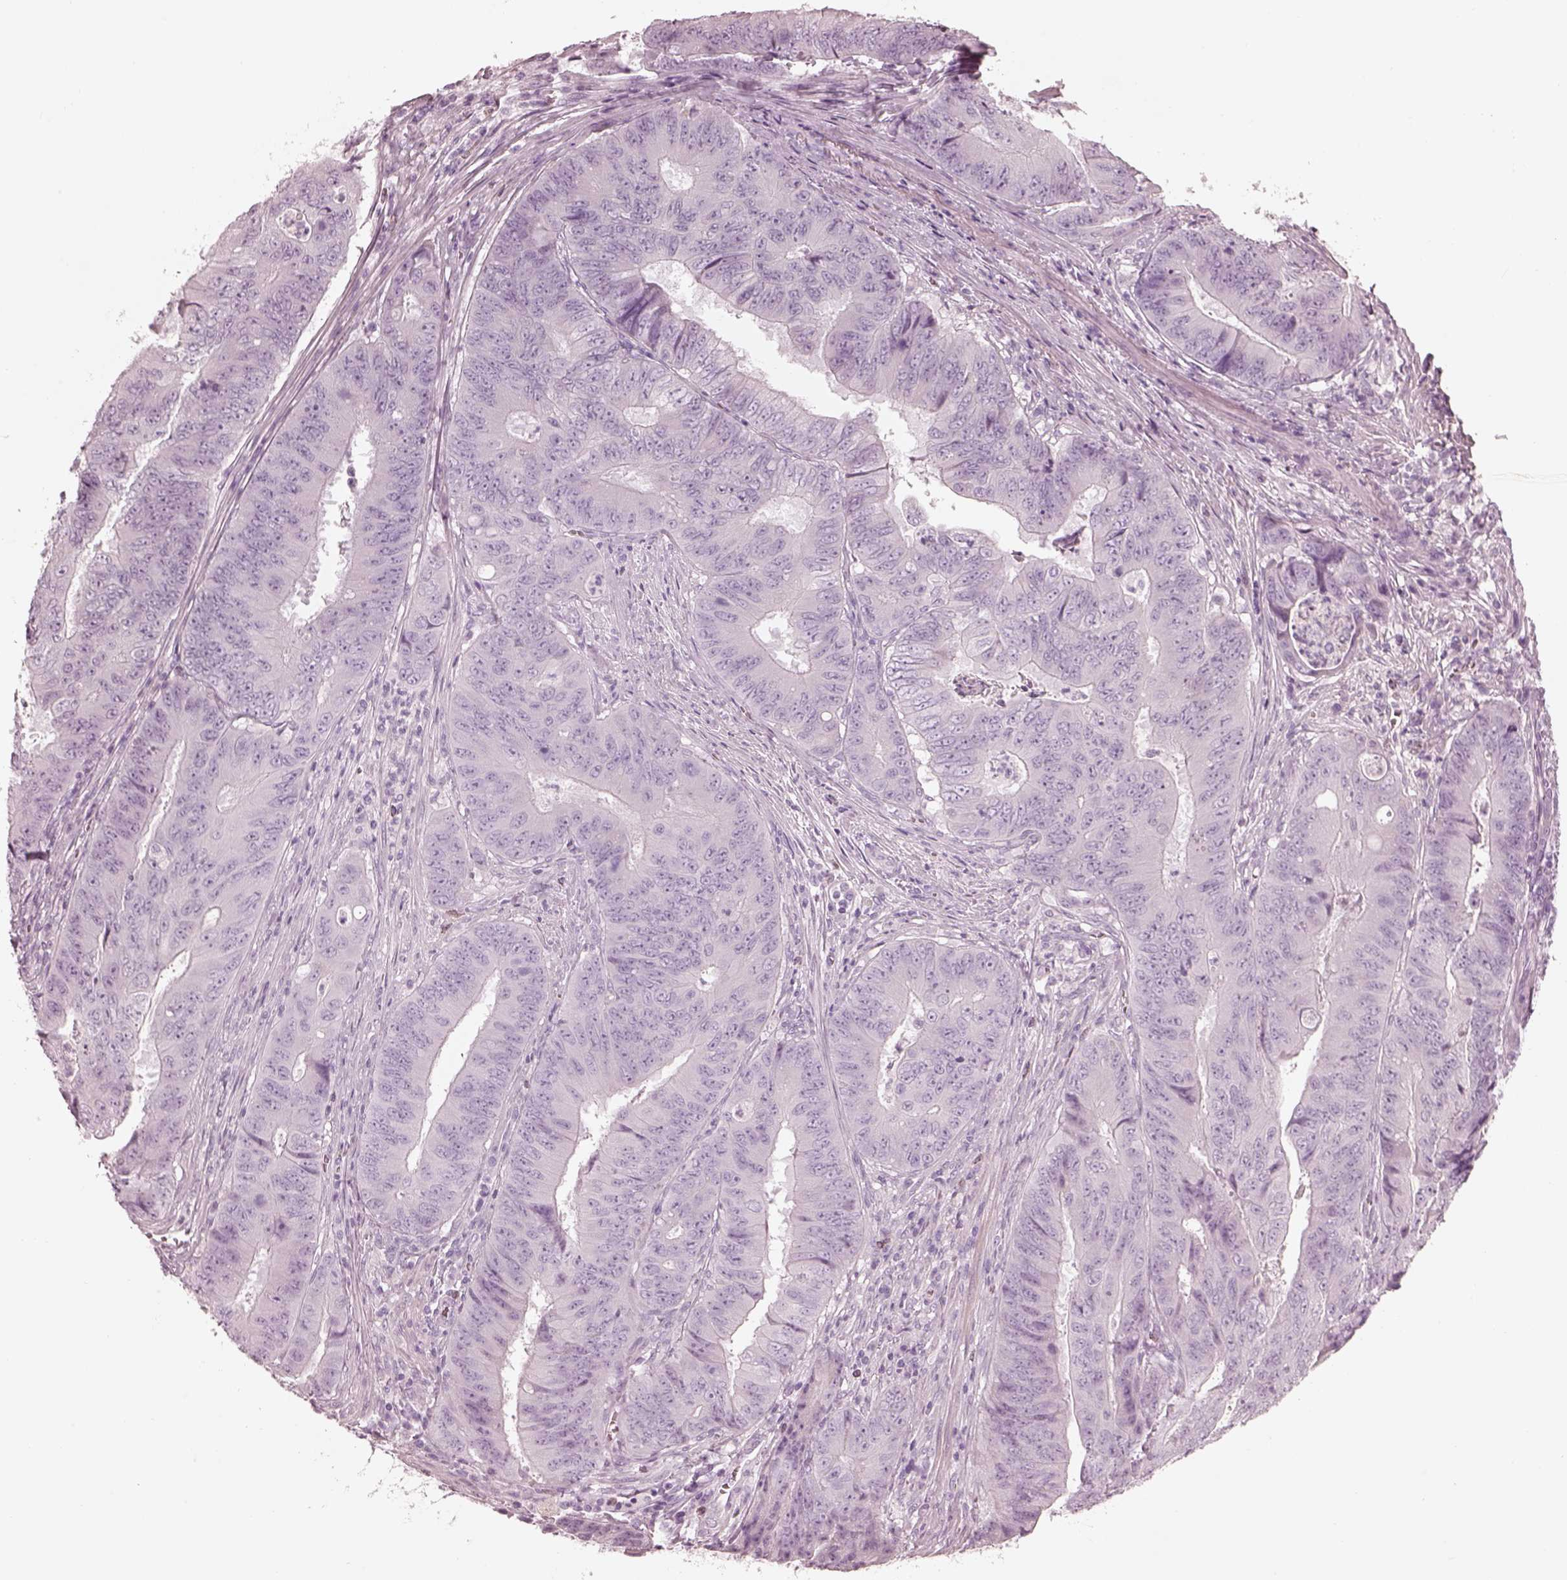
{"staining": {"intensity": "negative", "quantity": "none", "location": "none"}, "tissue": "colorectal cancer", "cell_type": "Tumor cells", "image_type": "cancer", "snomed": [{"axis": "morphology", "description": "Adenocarcinoma, NOS"}, {"axis": "topography", "description": "Colon"}], "caption": "Human adenocarcinoma (colorectal) stained for a protein using immunohistochemistry (IHC) displays no staining in tumor cells.", "gene": "RSPH9", "patient": {"sex": "female", "age": 48}}